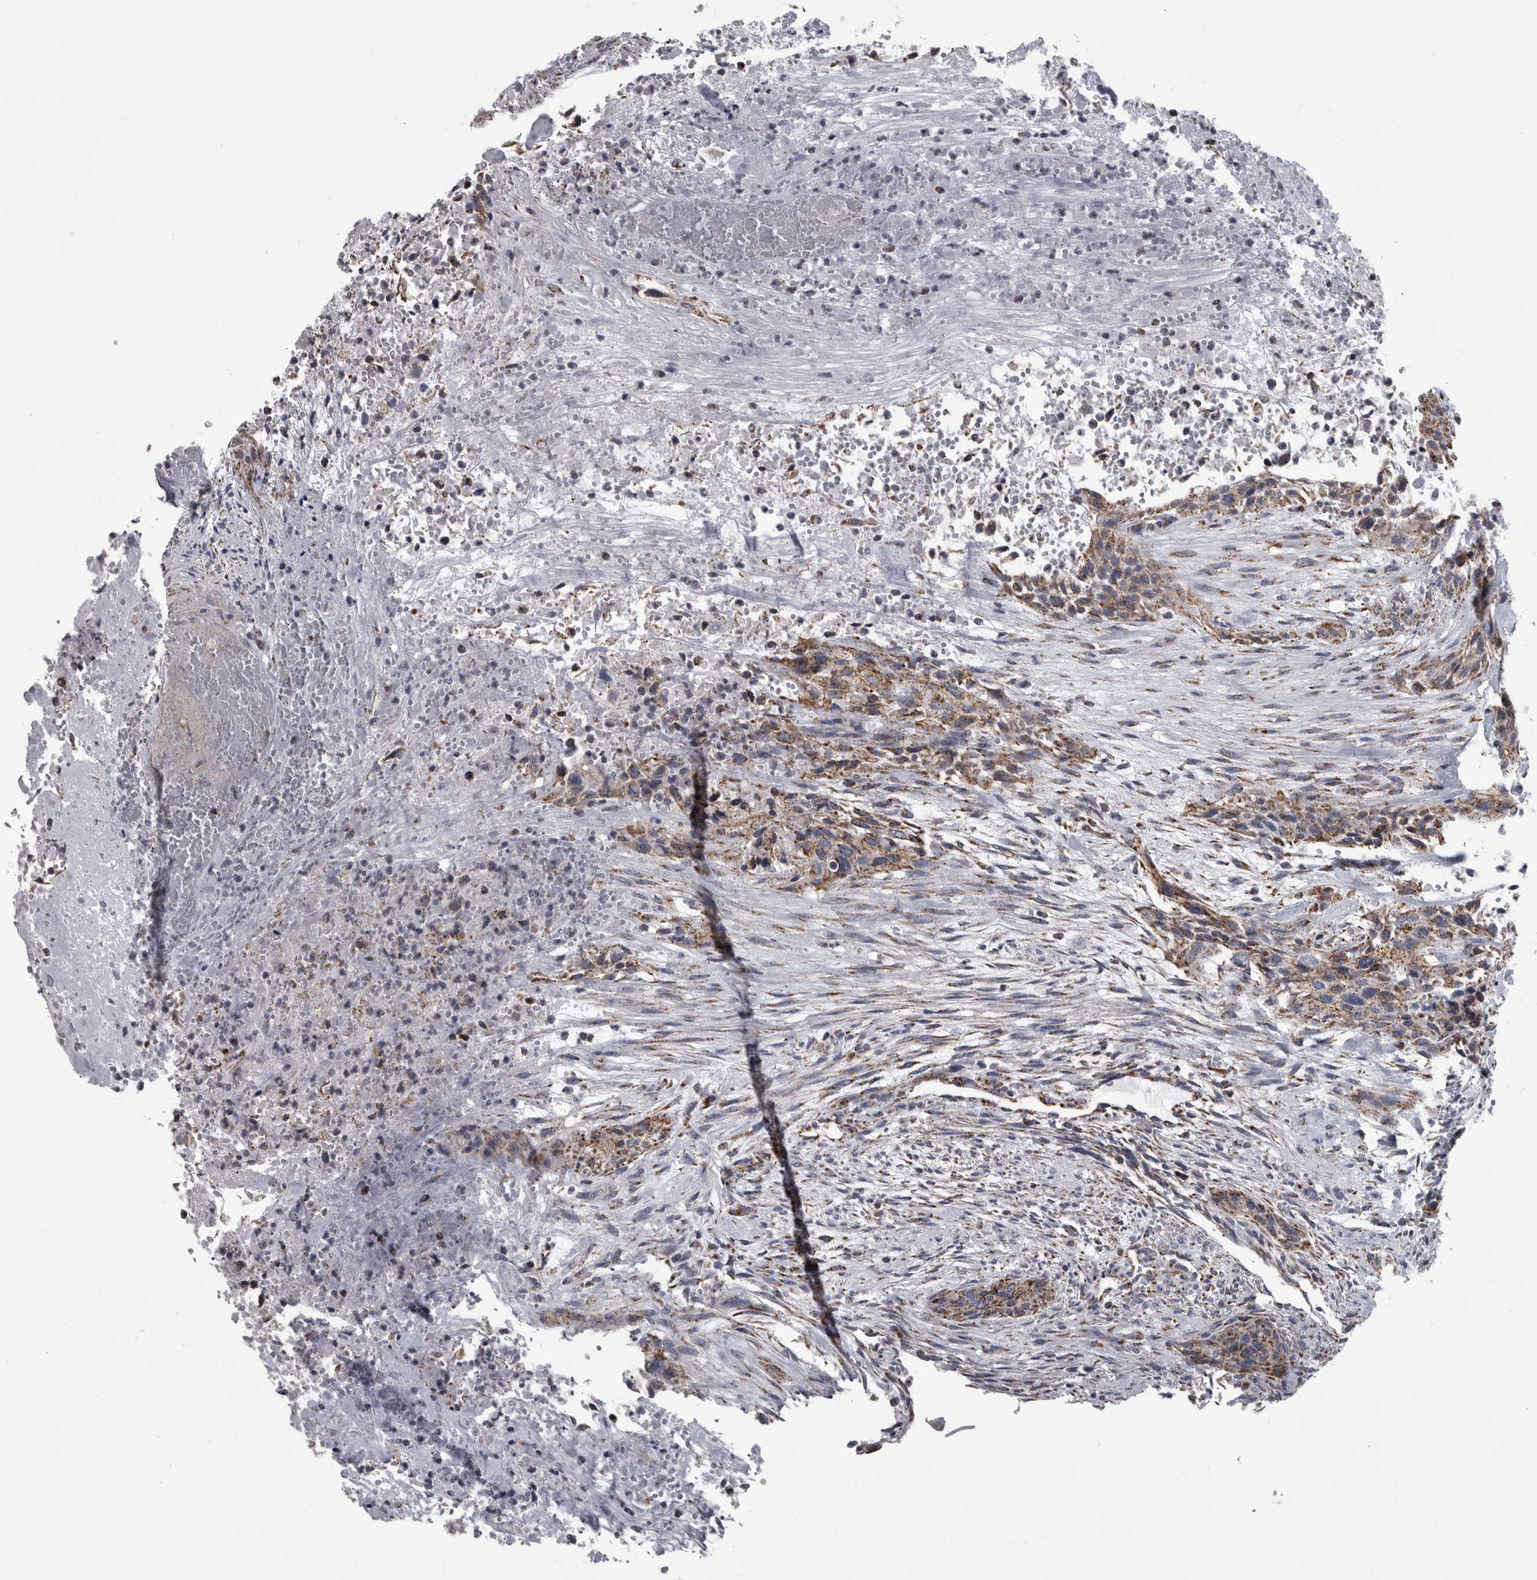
{"staining": {"intensity": "moderate", "quantity": ">75%", "location": "cytoplasmic/membranous"}, "tissue": "urothelial cancer", "cell_type": "Tumor cells", "image_type": "cancer", "snomed": [{"axis": "morphology", "description": "Urothelial carcinoma, High grade"}, {"axis": "topography", "description": "Urinary bladder"}], "caption": "A medium amount of moderate cytoplasmic/membranous staining is present in approximately >75% of tumor cells in urothelial cancer tissue. The staining is performed using DAB (3,3'-diaminobenzidine) brown chromogen to label protein expression. The nuclei are counter-stained blue using hematoxylin.", "gene": "MDH2", "patient": {"sex": "male", "age": 35}}